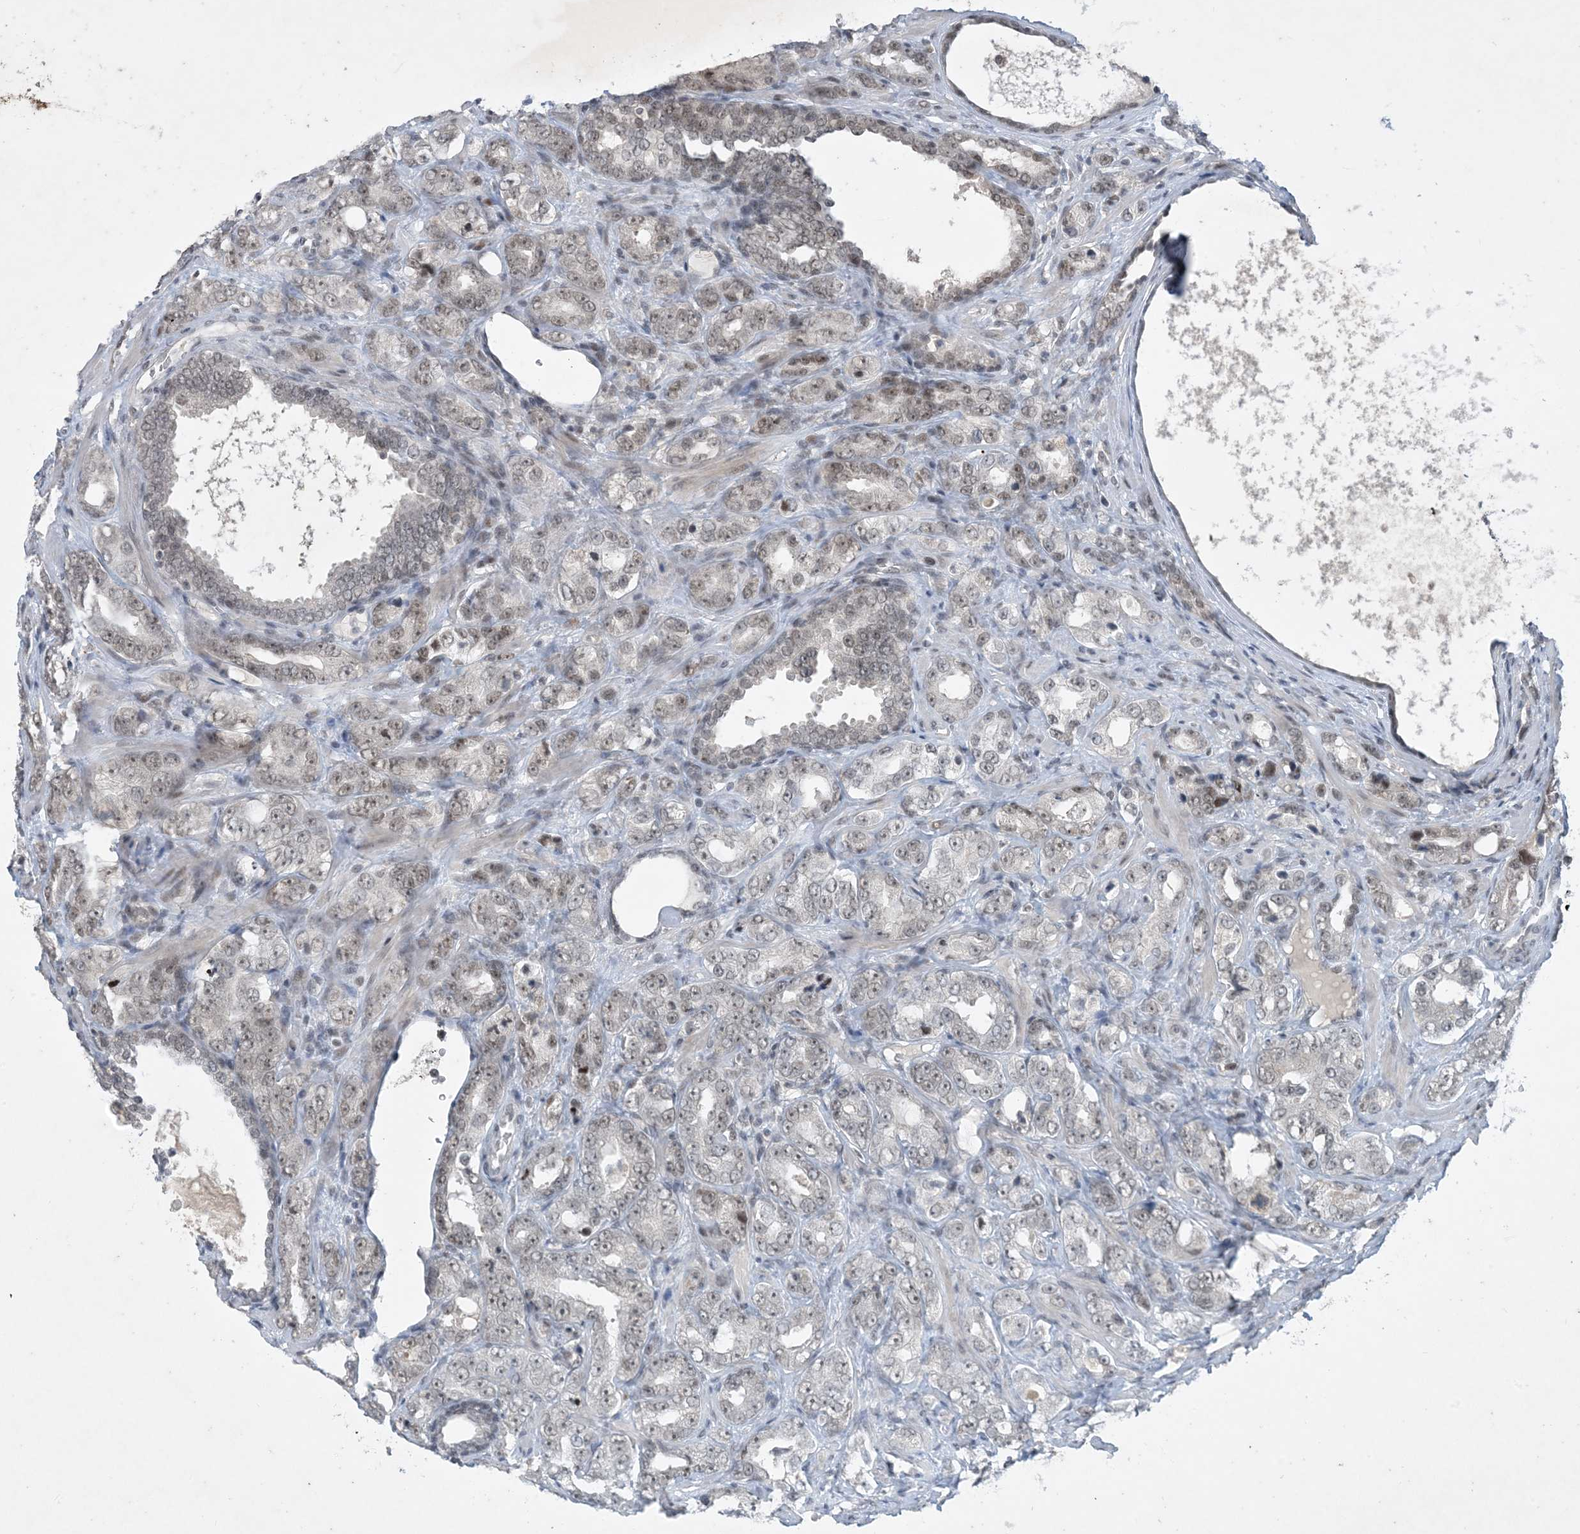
{"staining": {"intensity": "weak", "quantity": ">75%", "location": "nuclear"}, "tissue": "prostate cancer", "cell_type": "Tumor cells", "image_type": "cancer", "snomed": [{"axis": "morphology", "description": "Adenocarcinoma, High grade"}, {"axis": "topography", "description": "Prostate"}], "caption": "Approximately >75% of tumor cells in prostate cancer (high-grade adenocarcinoma) display weak nuclear protein expression as visualized by brown immunohistochemical staining.", "gene": "ZNF674", "patient": {"sex": "male", "age": 62}}